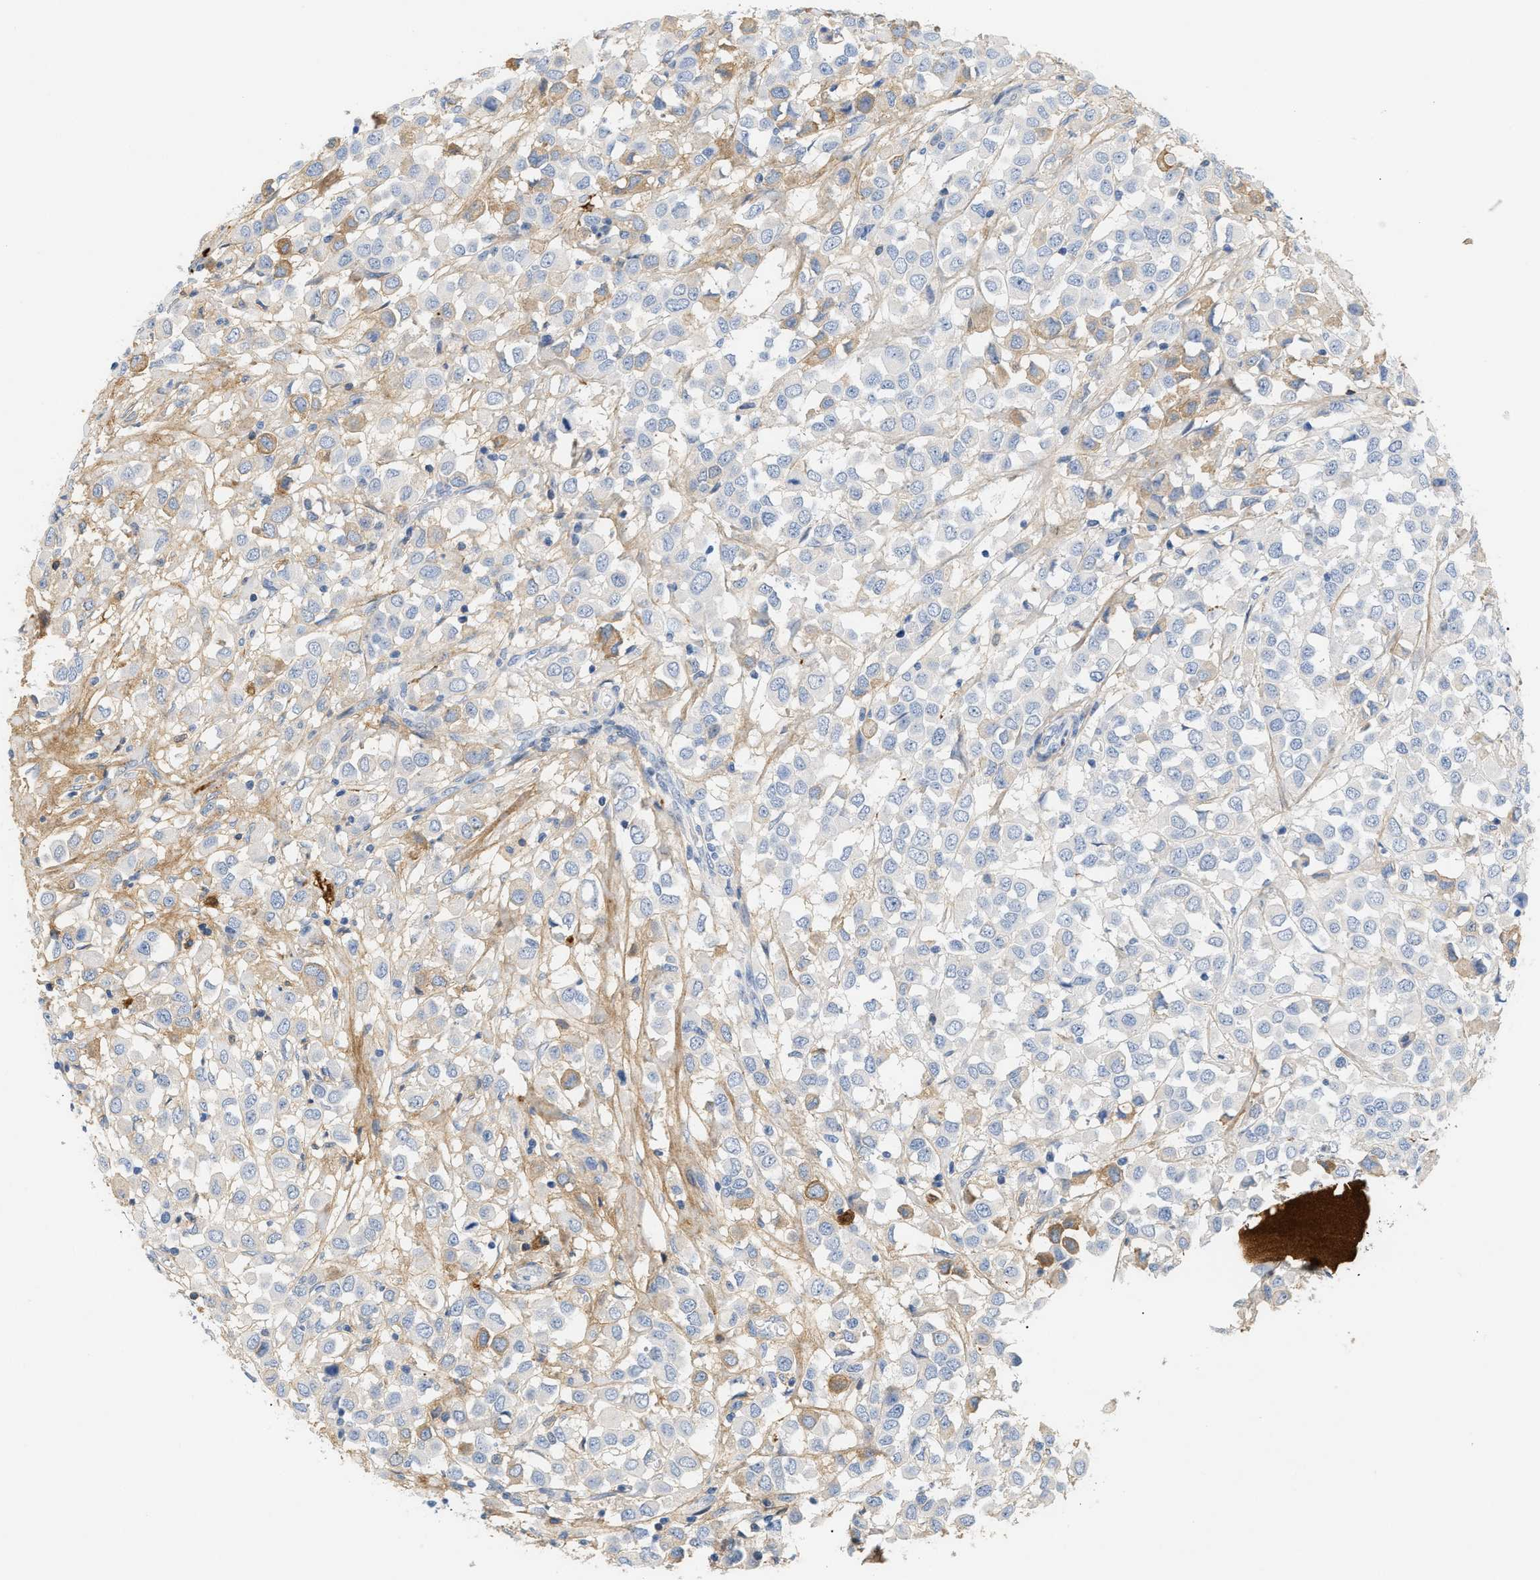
{"staining": {"intensity": "weak", "quantity": "25%-75%", "location": "cytoplasmic/membranous"}, "tissue": "breast cancer", "cell_type": "Tumor cells", "image_type": "cancer", "snomed": [{"axis": "morphology", "description": "Duct carcinoma"}, {"axis": "topography", "description": "Breast"}], "caption": "Immunohistochemistry (IHC) (DAB (3,3'-diaminobenzidine)) staining of breast cancer demonstrates weak cytoplasmic/membranous protein expression in about 25%-75% of tumor cells.", "gene": "CFH", "patient": {"sex": "female", "age": 61}}